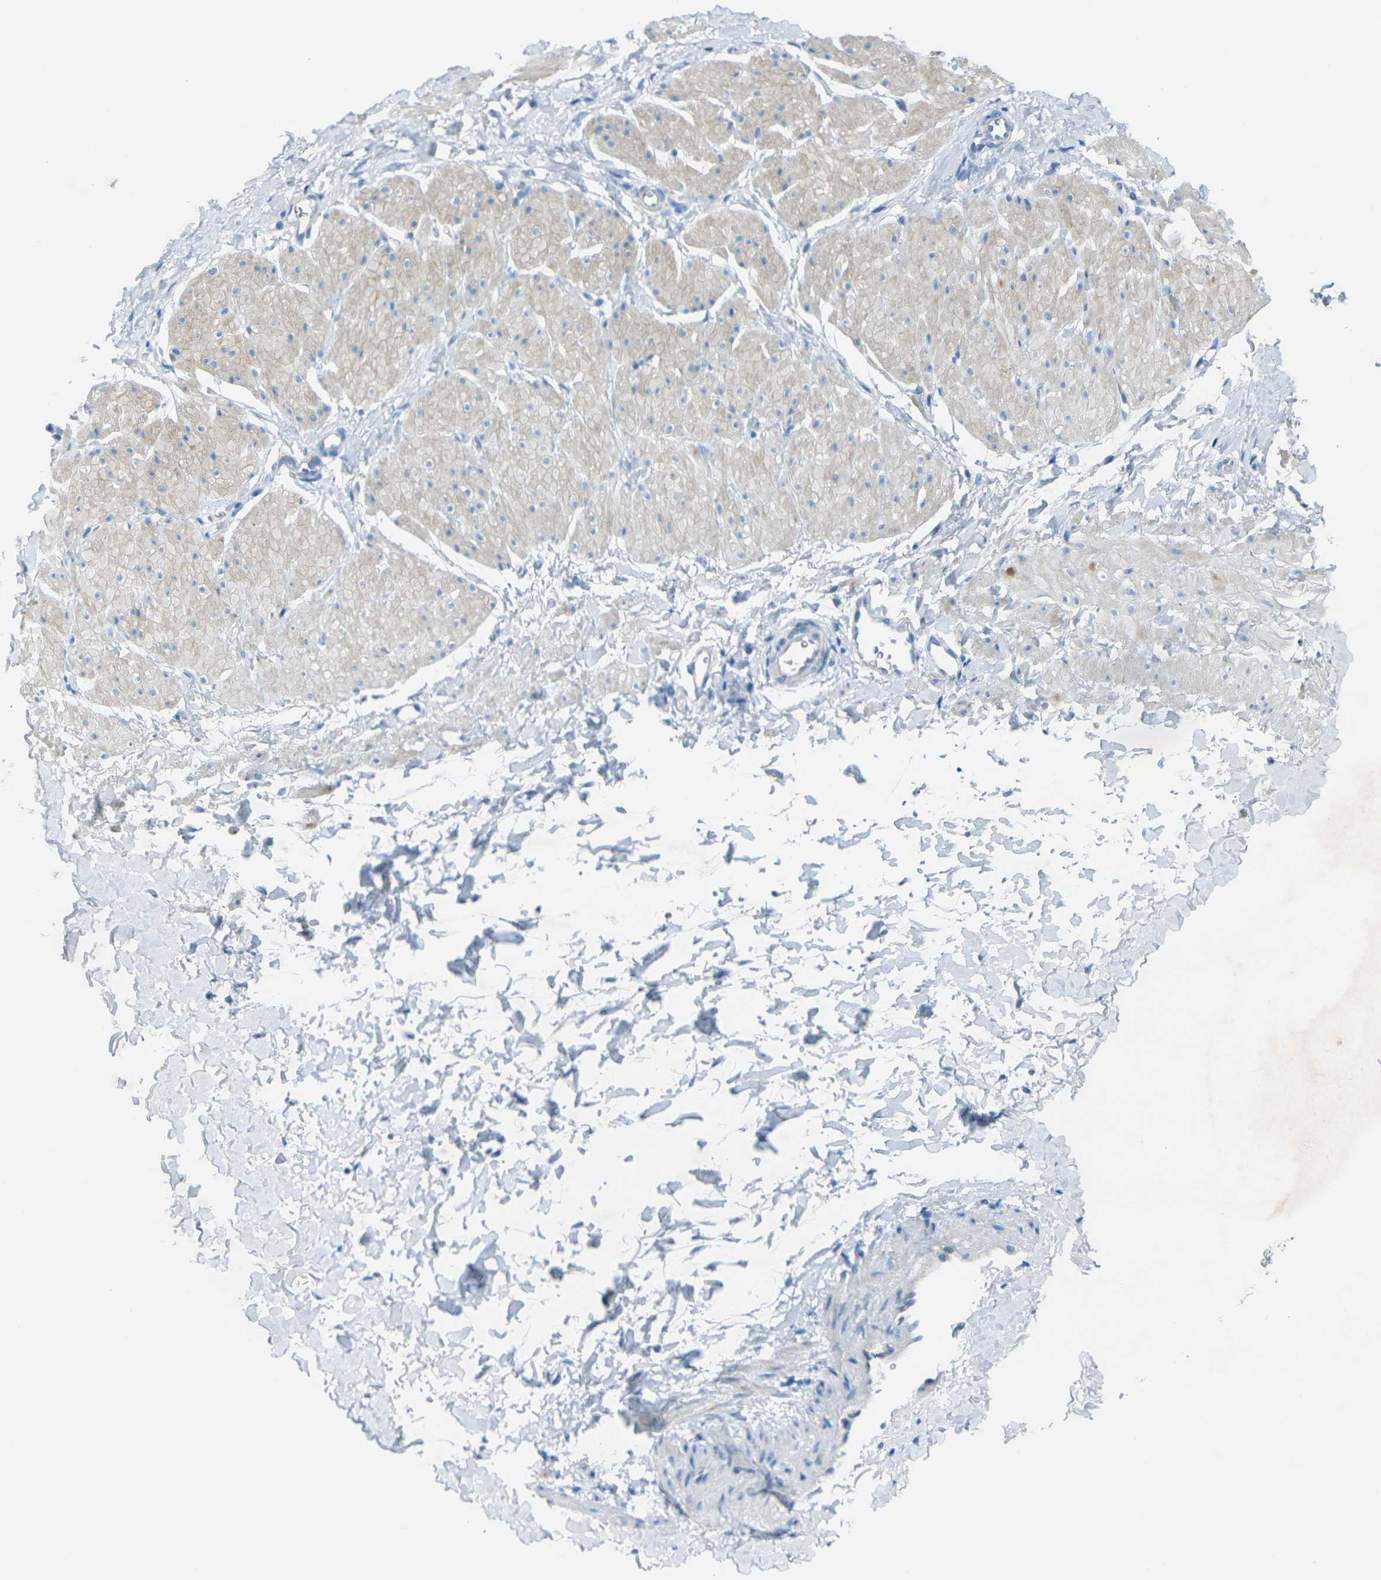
{"staining": {"intensity": "weak", "quantity": "<25%", "location": "cytoplasmic/membranous"}, "tissue": "smooth muscle", "cell_type": "Smooth muscle cells", "image_type": "normal", "snomed": [{"axis": "morphology", "description": "Normal tissue, NOS"}, {"axis": "topography", "description": "Smooth muscle"}], "caption": "Immunohistochemical staining of benign human smooth muscle reveals no significant positivity in smooth muscle cells. (DAB (3,3'-diaminobenzidine) immunohistochemistry (IHC), high magnification).", "gene": "ANKRD46", "patient": {"sex": "male", "age": 16}}